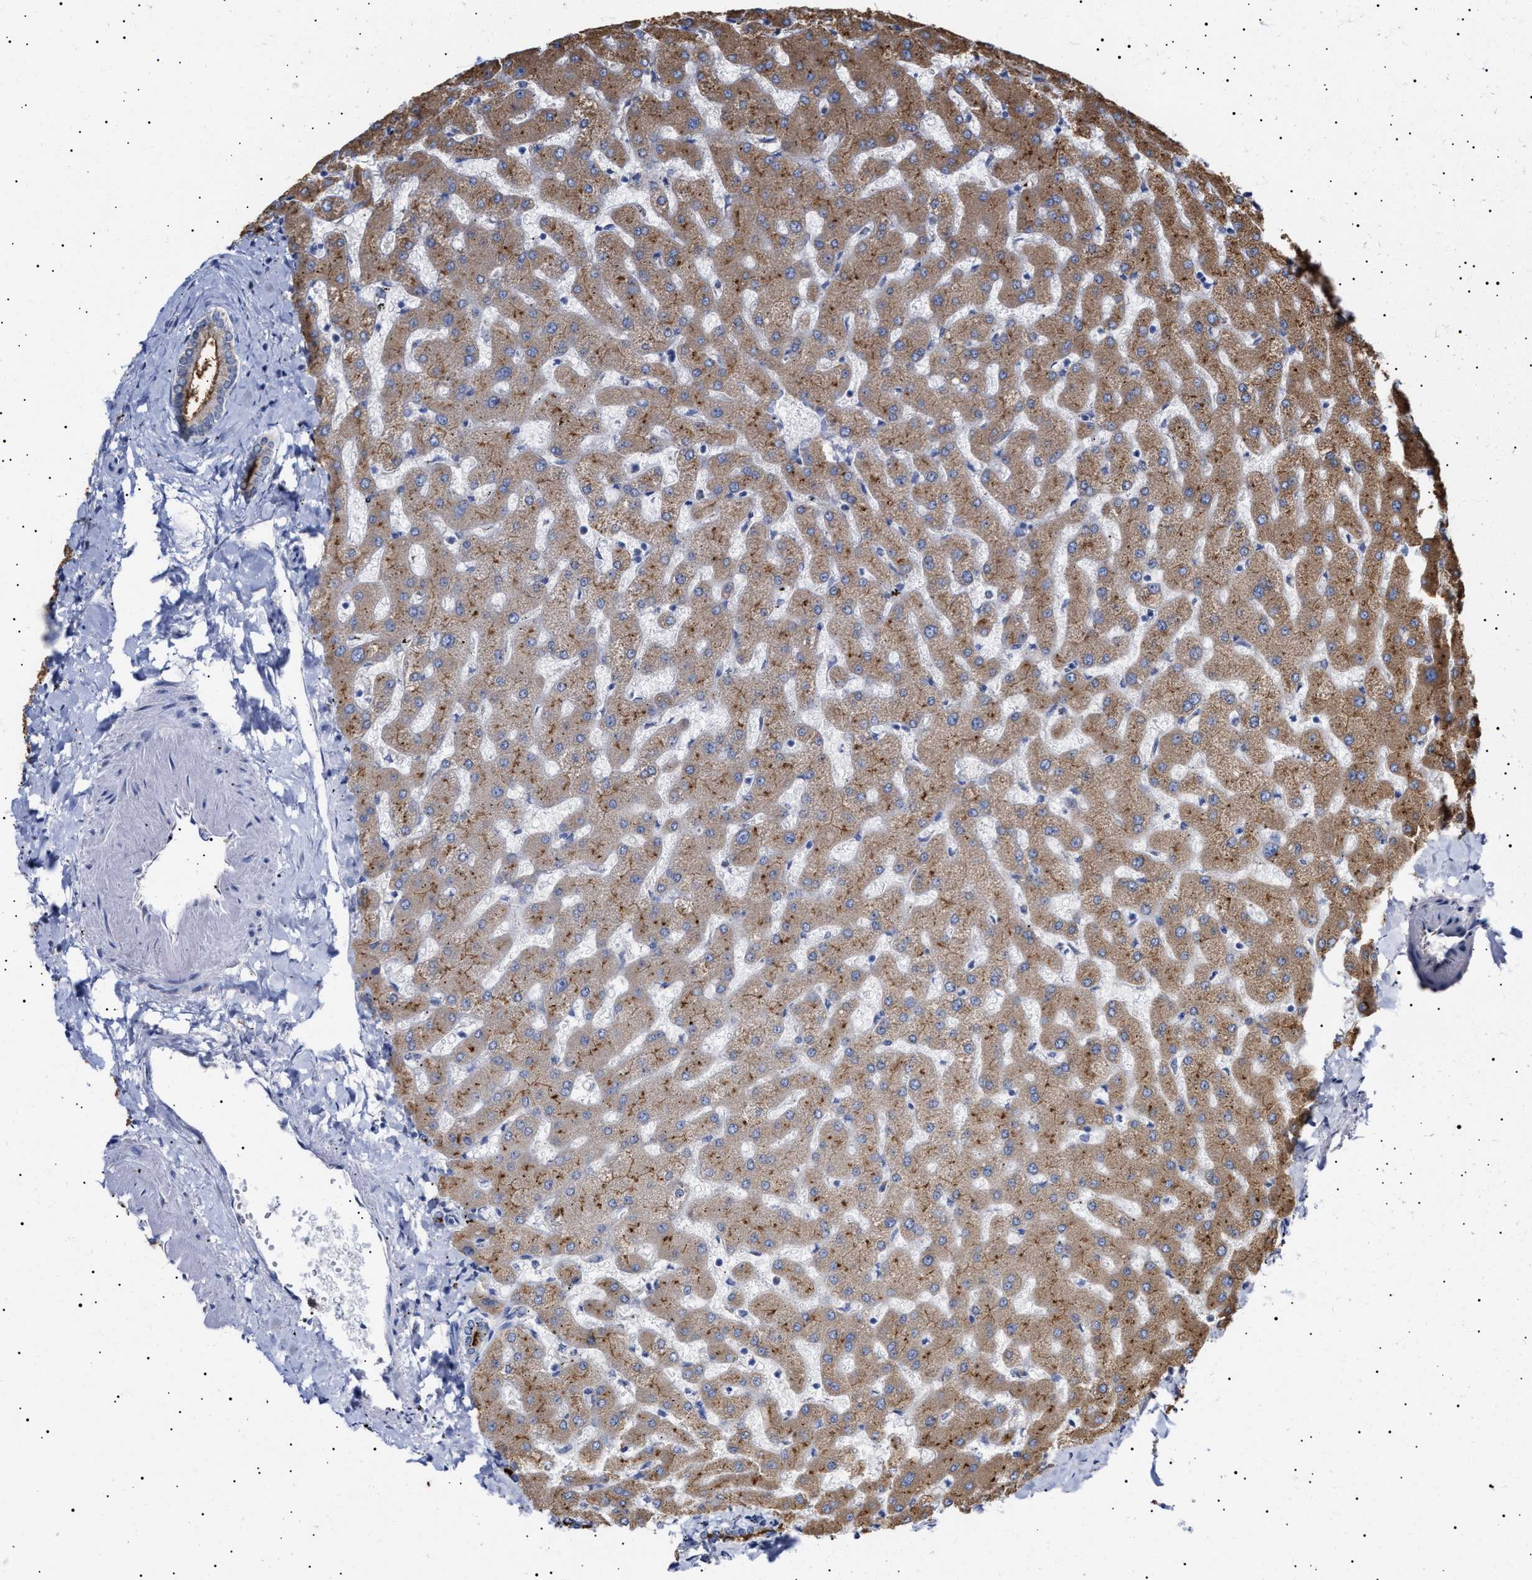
{"staining": {"intensity": "moderate", "quantity": "25%-75%", "location": "cytoplasmic/membranous"}, "tissue": "liver", "cell_type": "Cholangiocytes", "image_type": "normal", "snomed": [{"axis": "morphology", "description": "Normal tissue, NOS"}, {"axis": "topography", "description": "Liver"}], "caption": "An immunohistochemistry image of benign tissue is shown. Protein staining in brown shows moderate cytoplasmic/membranous positivity in liver within cholangiocytes. Nuclei are stained in blue.", "gene": "ERCC6L2", "patient": {"sex": "female", "age": 63}}